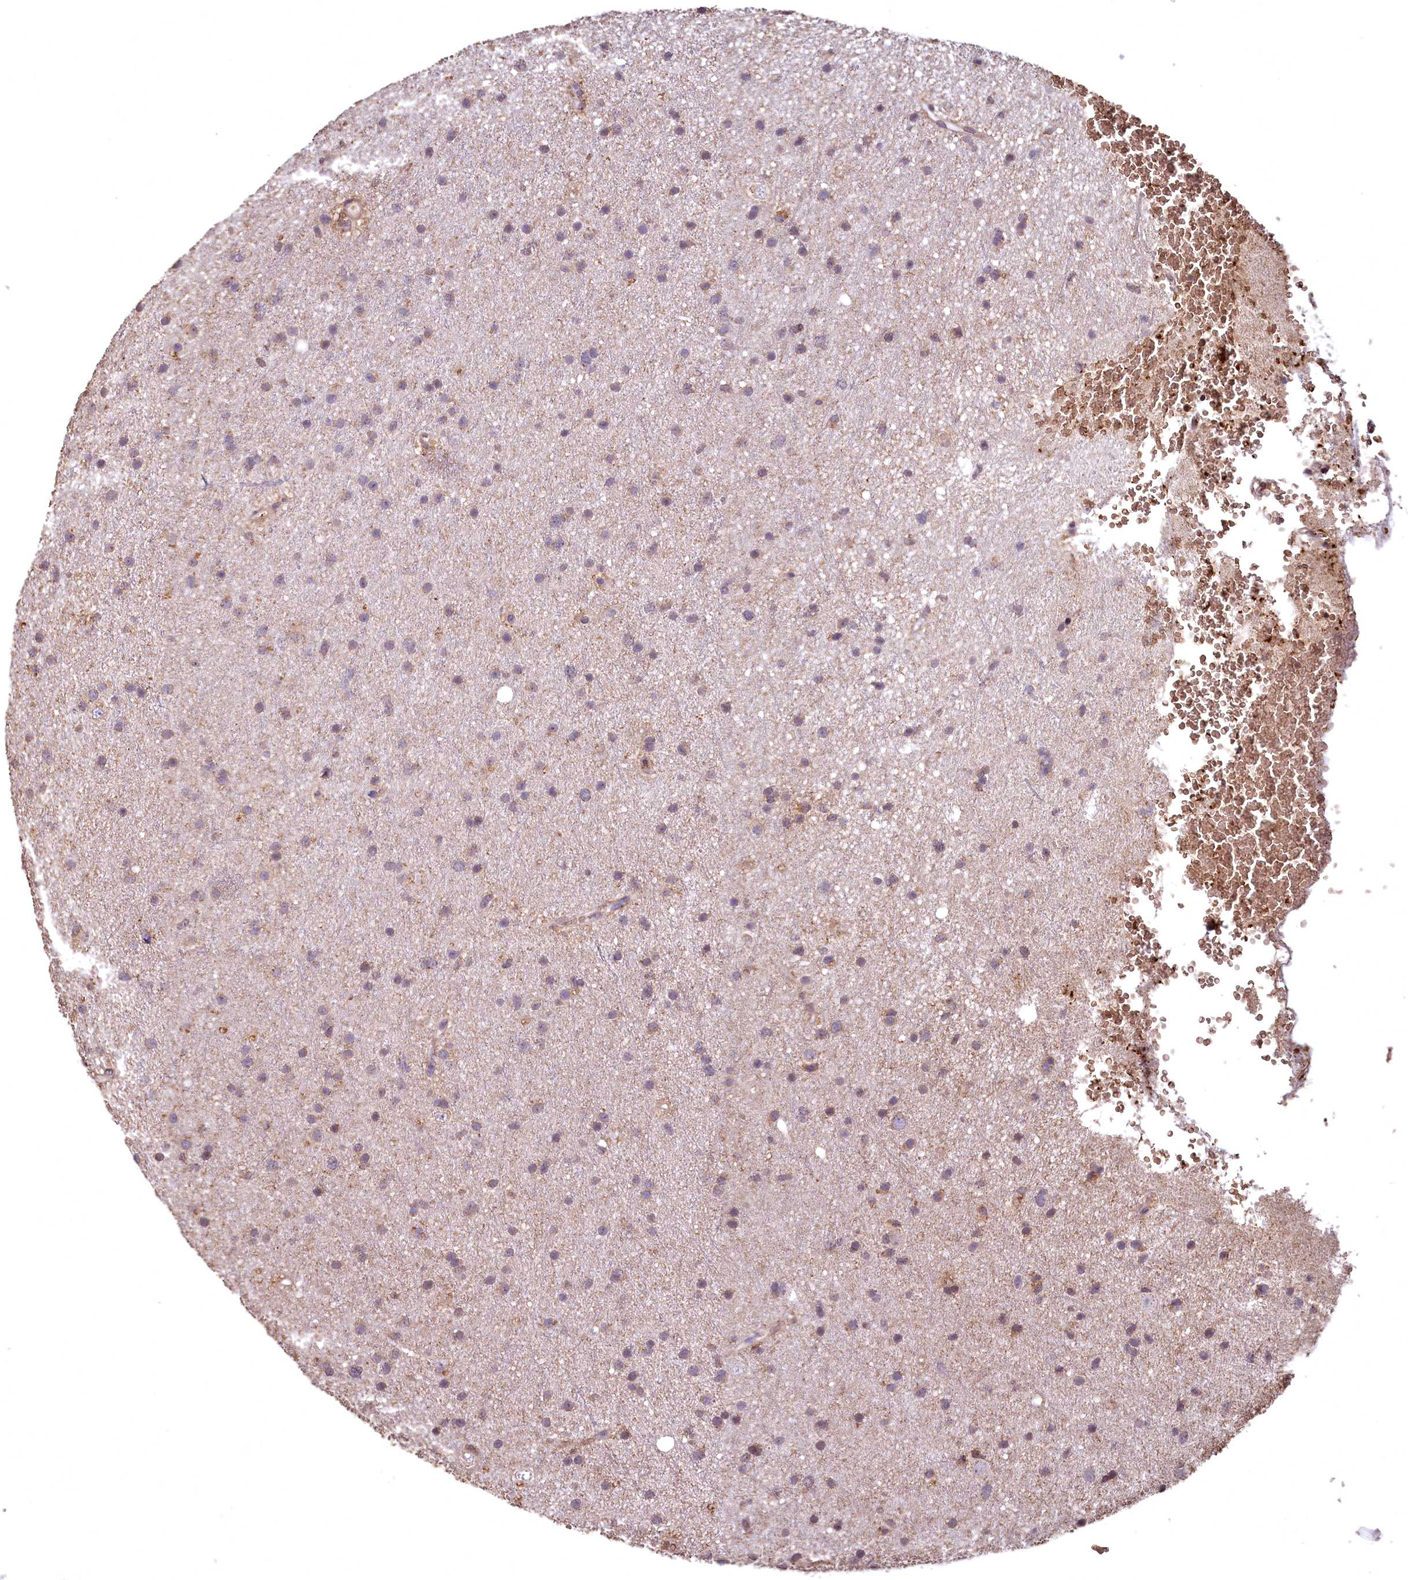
{"staining": {"intensity": "negative", "quantity": "none", "location": "none"}, "tissue": "glioma", "cell_type": "Tumor cells", "image_type": "cancer", "snomed": [{"axis": "morphology", "description": "Glioma, malignant, Low grade"}, {"axis": "topography", "description": "Cerebral cortex"}], "caption": "This is an immunohistochemistry photomicrograph of human glioma. There is no positivity in tumor cells.", "gene": "SPTA1", "patient": {"sex": "female", "age": 39}}